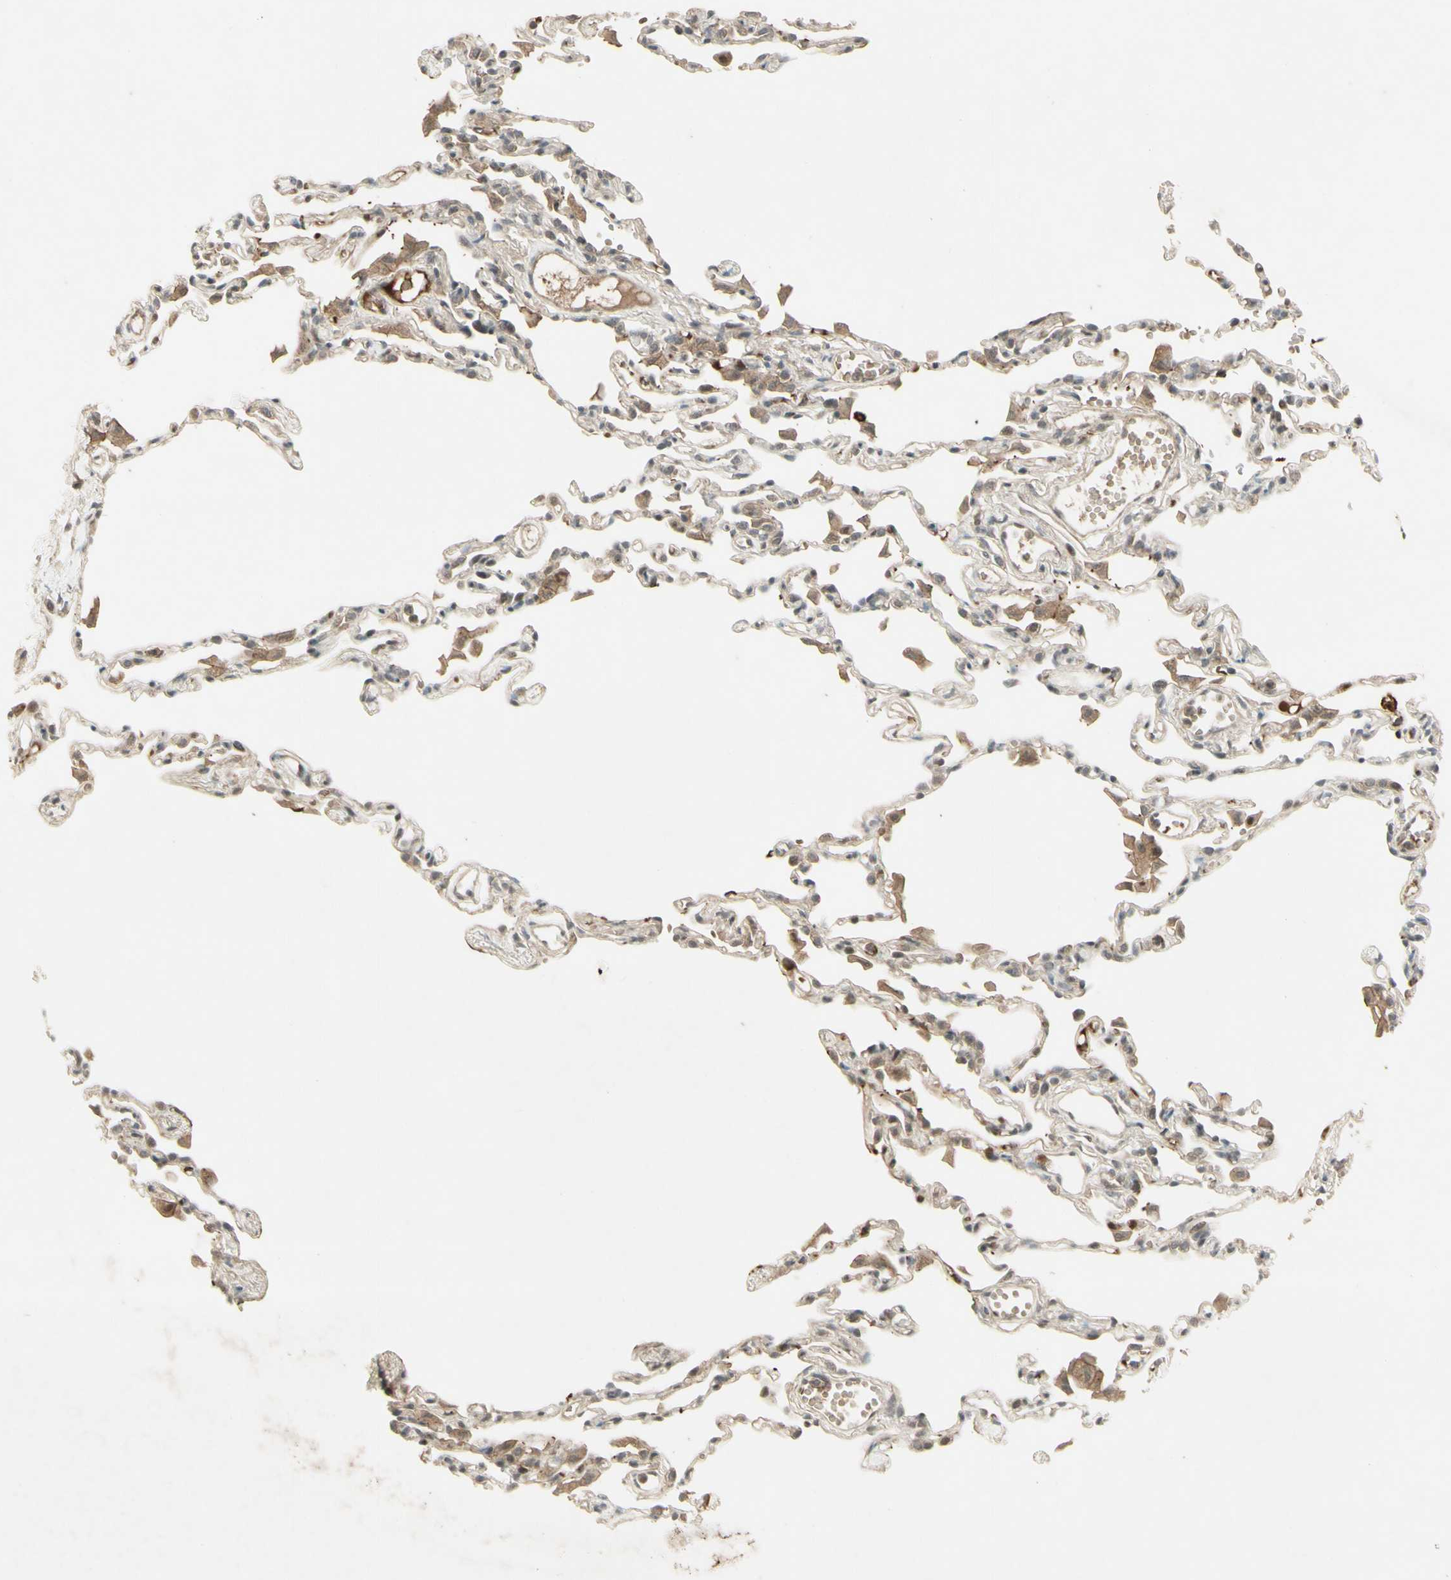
{"staining": {"intensity": "weak", "quantity": "25%-75%", "location": "cytoplasmic/membranous"}, "tissue": "lung", "cell_type": "Alveolar cells", "image_type": "normal", "snomed": [{"axis": "morphology", "description": "Normal tissue, NOS"}, {"axis": "topography", "description": "Lung"}], "caption": "DAB (3,3'-diaminobenzidine) immunohistochemical staining of unremarkable human lung displays weak cytoplasmic/membranous protein staining in approximately 25%-75% of alveolar cells. The staining was performed using DAB (3,3'-diaminobenzidine), with brown indicating positive protein expression. Nuclei are stained blue with hematoxylin.", "gene": "MSH6", "patient": {"sex": "female", "age": 49}}